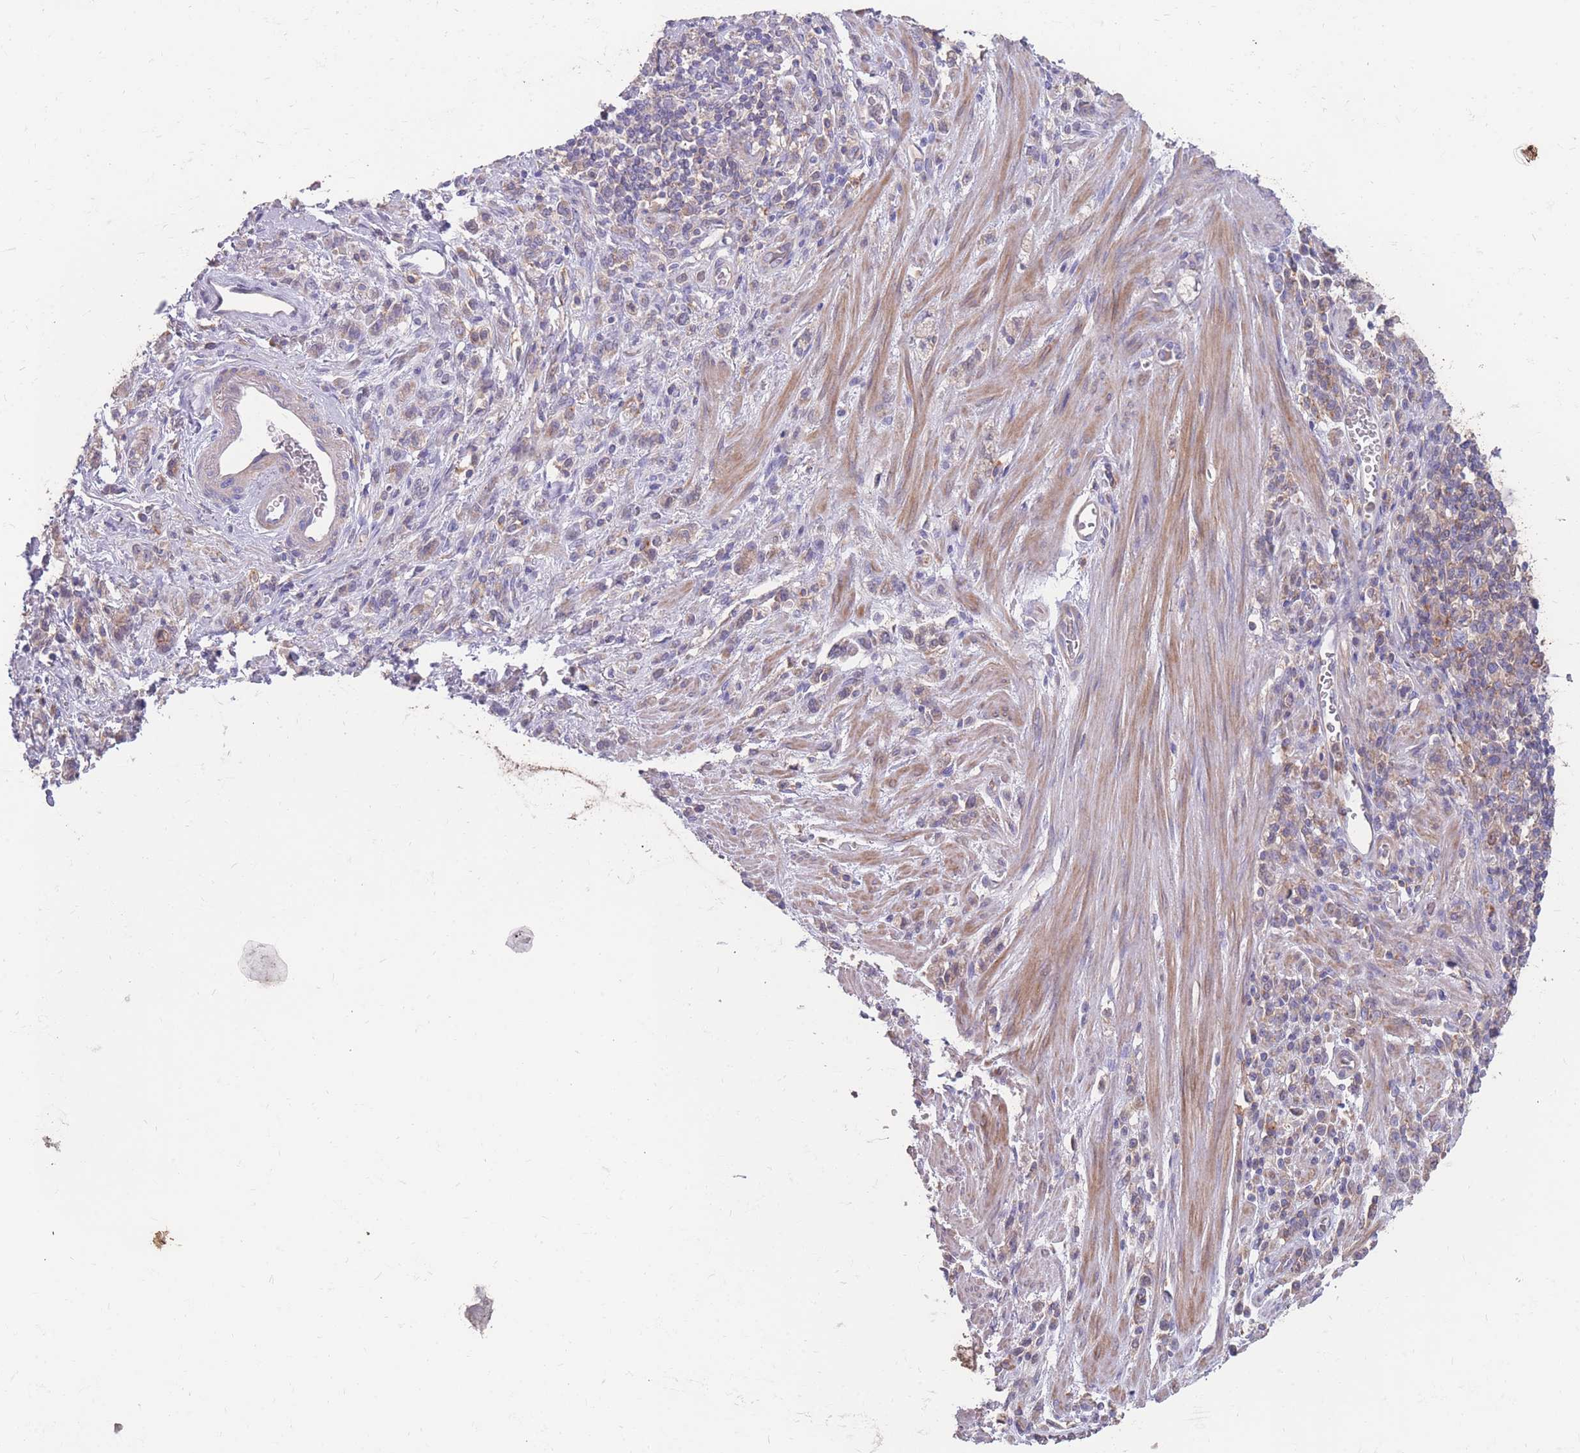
{"staining": {"intensity": "weak", "quantity": "25%-75%", "location": "cytoplasmic/membranous"}, "tissue": "stomach cancer", "cell_type": "Tumor cells", "image_type": "cancer", "snomed": [{"axis": "morphology", "description": "Adenocarcinoma, NOS"}, {"axis": "topography", "description": "Stomach"}], "caption": "IHC of adenocarcinoma (stomach) reveals low levels of weak cytoplasmic/membranous staining in approximately 25%-75% of tumor cells. (IHC, brightfield microscopy, high magnification).", "gene": "CD33", "patient": {"sex": "male", "age": 77}}